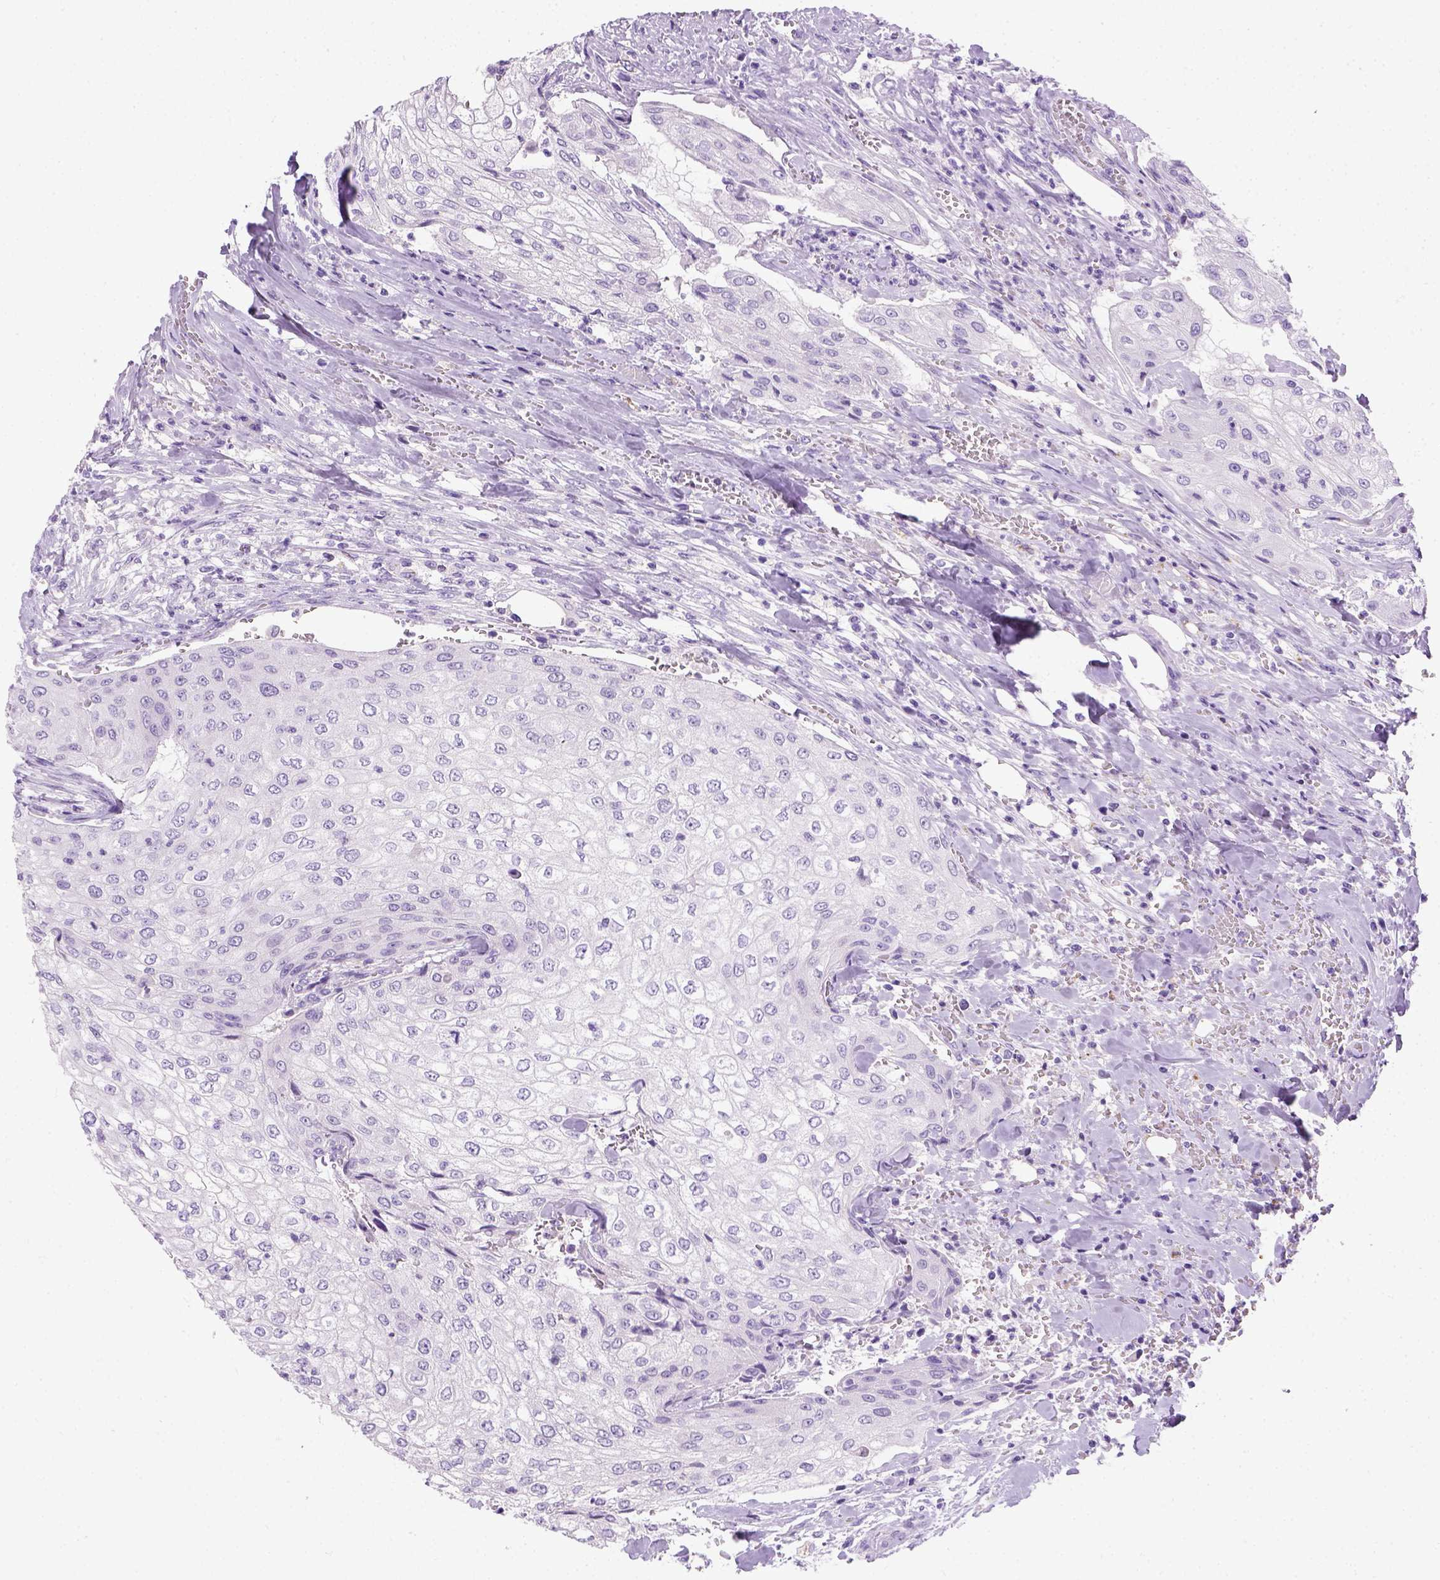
{"staining": {"intensity": "negative", "quantity": "none", "location": "none"}, "tissue": "urothelial cancer", "cell_type": "Tumor cells", "image_type": "cancer", "snomed": [{"axis": "morphology", "description": "Urothelial carcinoma, High grade"}, {"axis": "topography", "description": "Urinary bladder"}], "caption": "Urothelial cancer was stained to show a protein in brown. There is no significant staining in tumor cells.", "gene": "KRT71", "patient": {"sex": "male", "age": 62}}